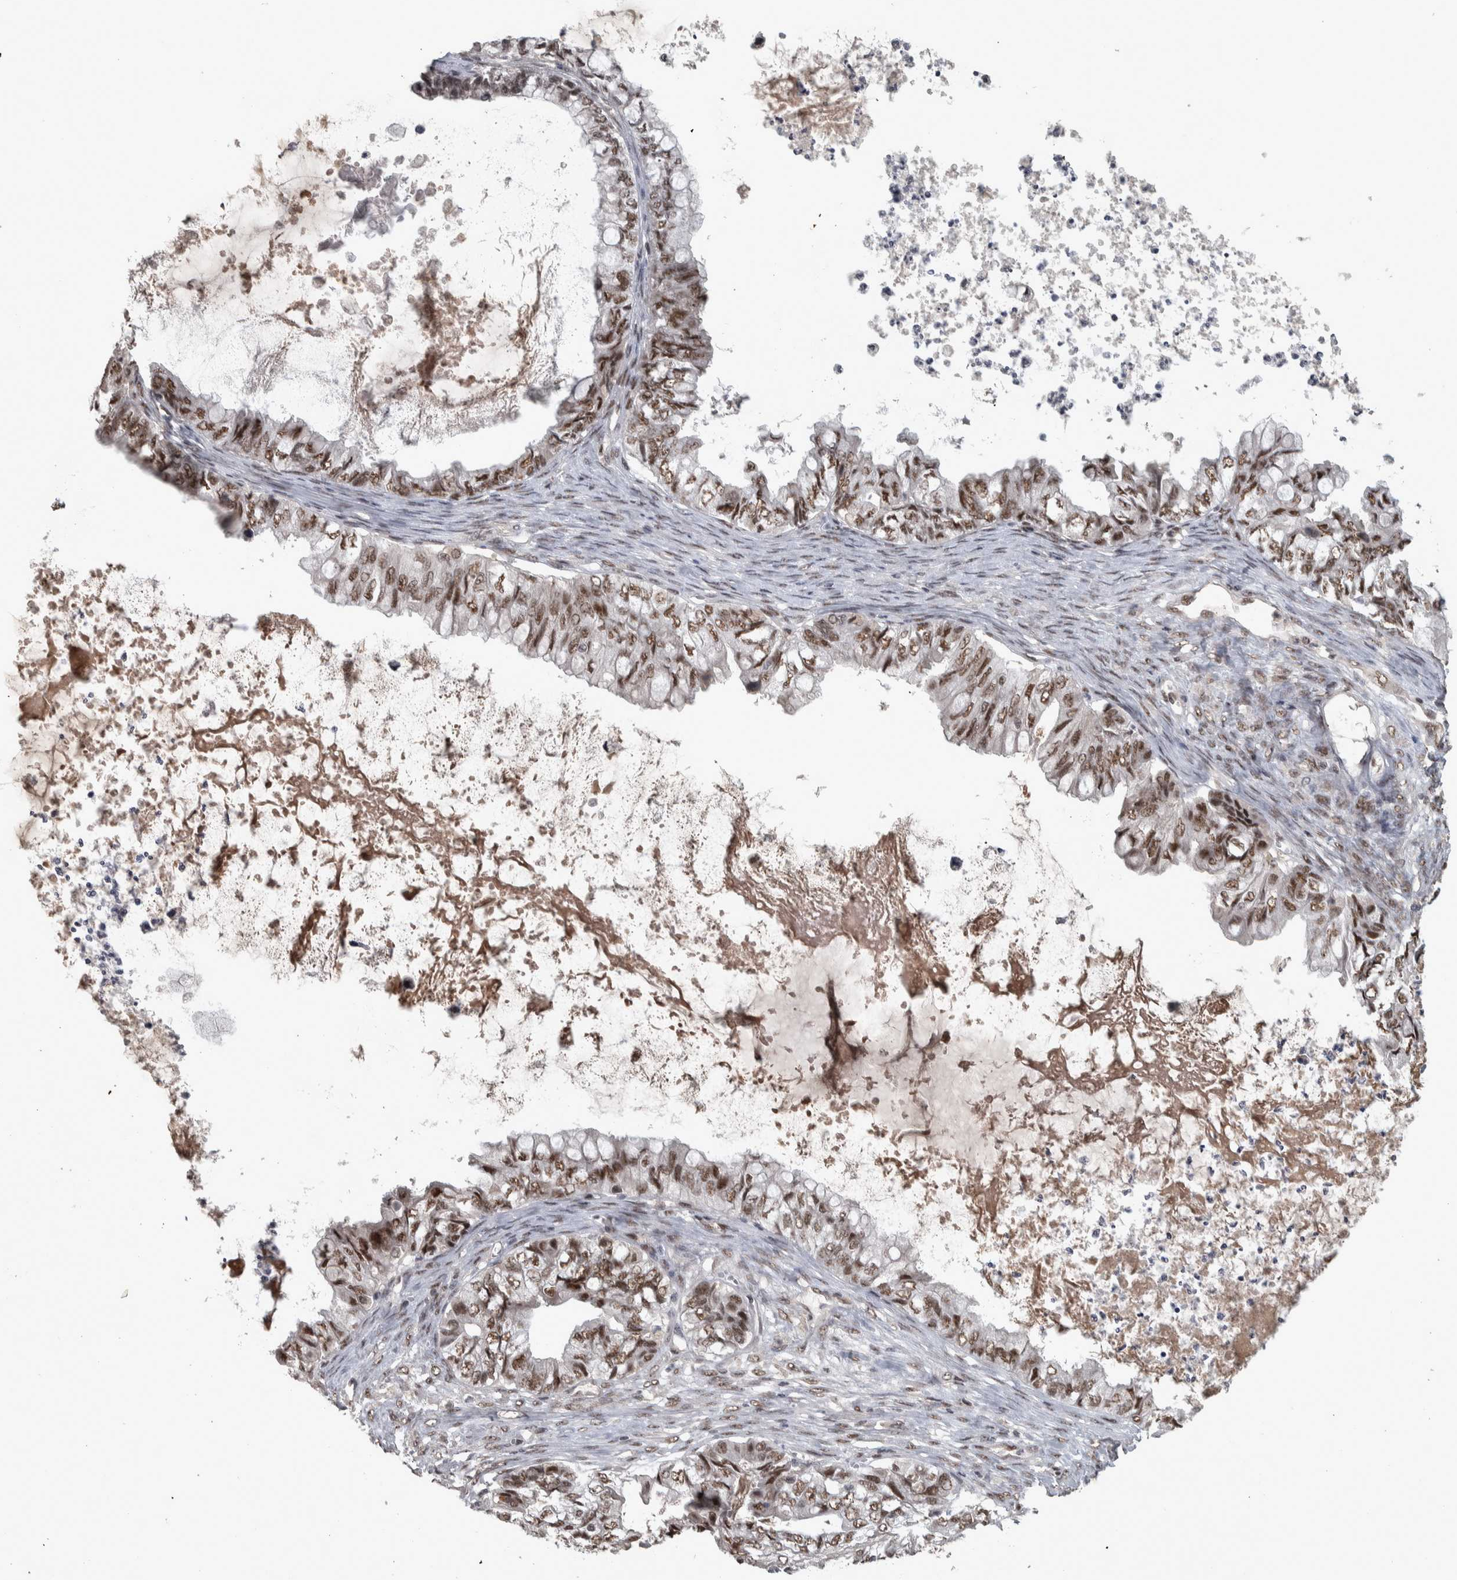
{"staining": {"intensity": "moderate", "quantity": ">75%", "location": "nuclear"}, "tissue": "ovarian cancer", "cell_type": "Tumor cells", "image_type": "cancer", "snomed": [{"axis": "morphology", "description": "Cystadenocarcinoma, mucinous, NOS"}, {"axis": "topography", "description": "Ovary"}], "caption": "A histopathology image of ovarian cancer stained for a protein exhibits moderate nuclear brown staining in tumor cells.", "gene": "DDX42", "patient": {"sex": "female", "age": 80}}